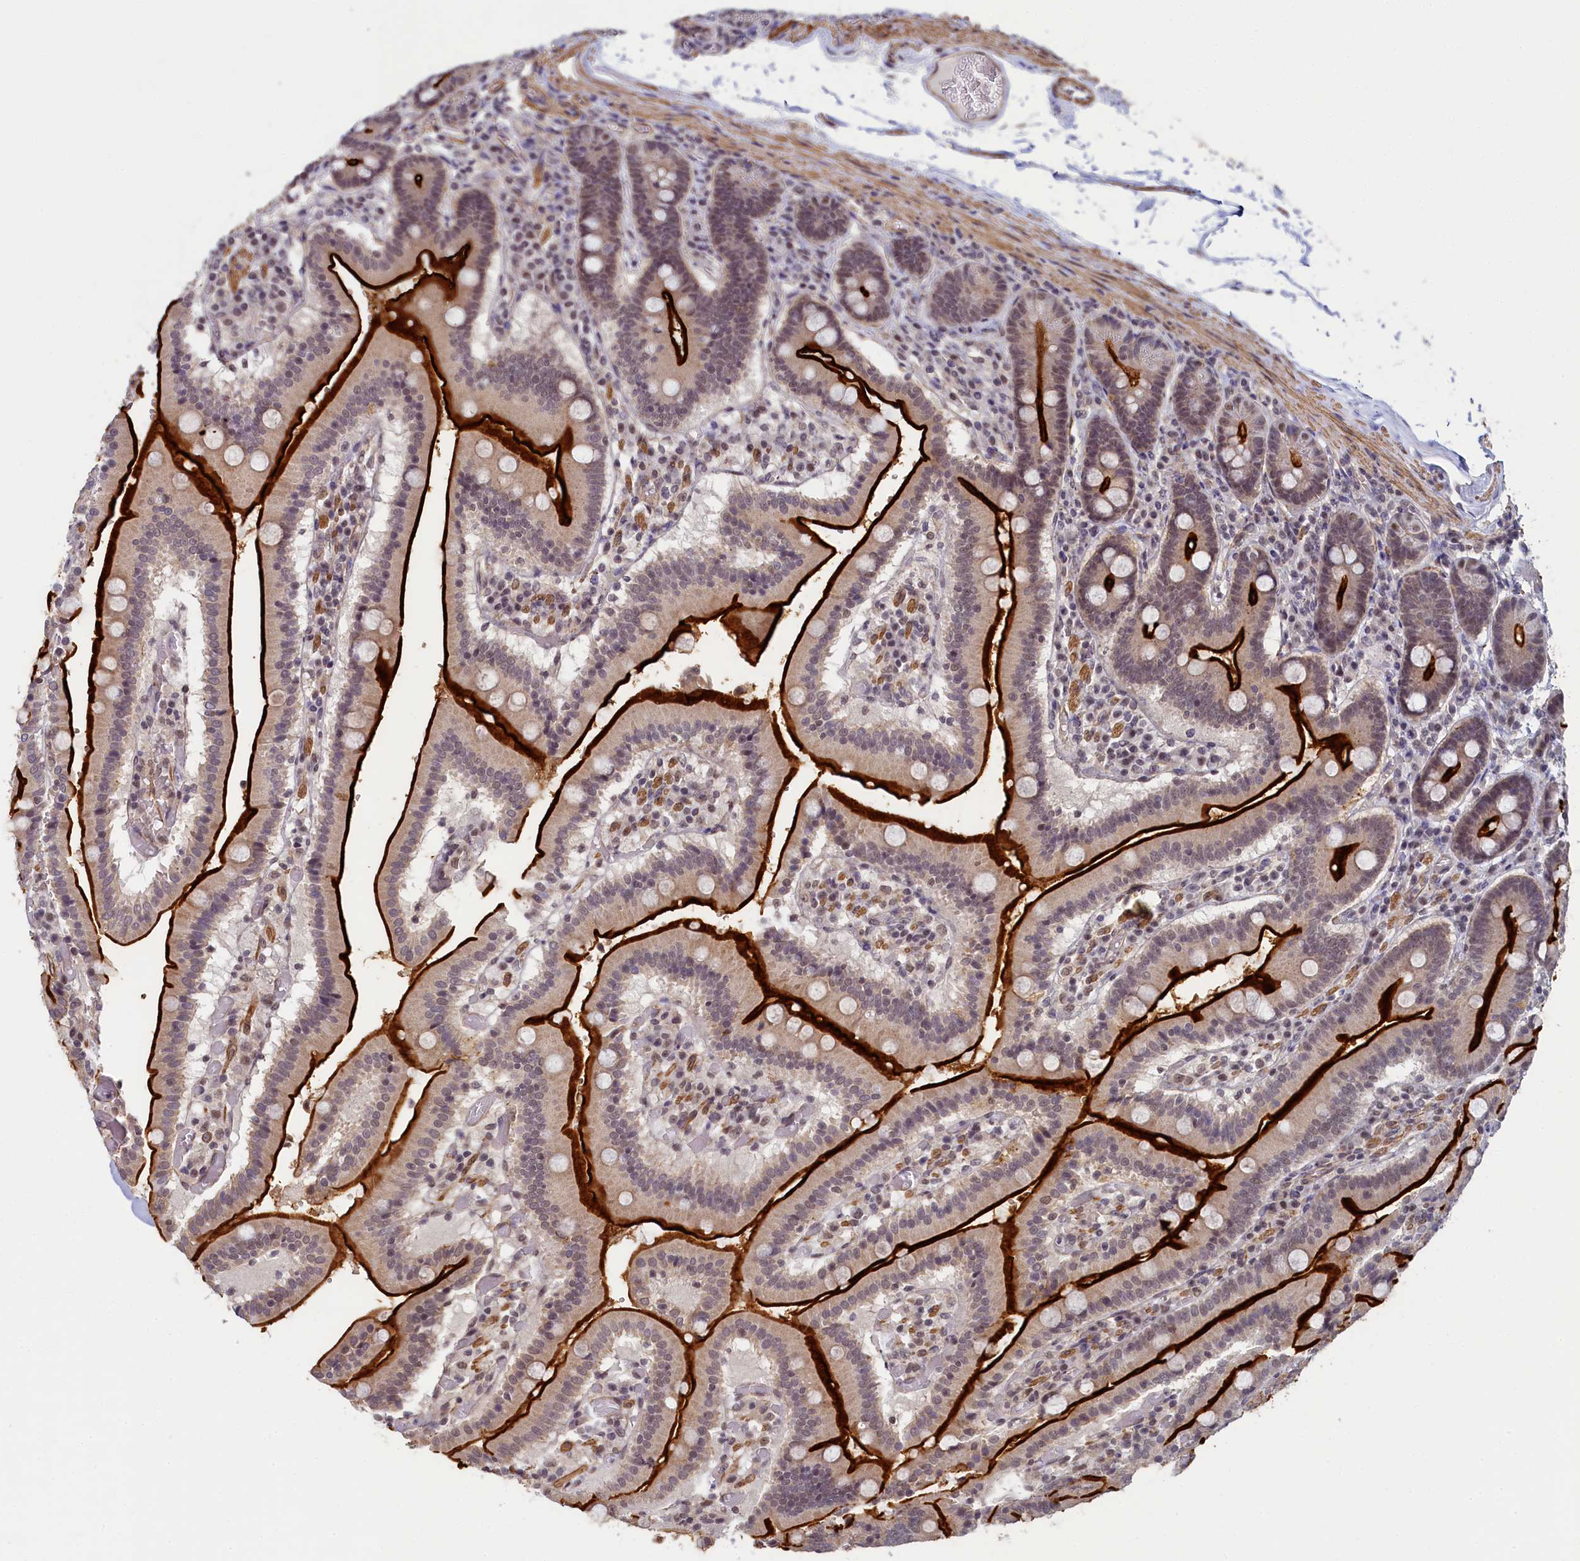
{"staining": {"intensity": "strong", "quantity": "25%-75%", "location": "cytoplasmic/membranous,nuclear"}, "tissue": "duodenum", "cell_type": "Glandular cells", "image_type": "normal", "snomed": [{"axis": "morphology", "description": "Normal tissue, NOS"}, {"axis": "topography", "description": "Duodenum"}], "caption": "Brown immunohistochemical staining in benign duodenum shows strong cytoplasmic/membranous,nuclear expression in approximately 25%-75% of glandular cells. (Stains: DAB (3,3'-diaminobenzidine) in brown, nuclei in blue, Microscopy: brightfield microscopy at high magnification).", "gene": "INTS14", "patient": {"sex": "female", "age": 62}}